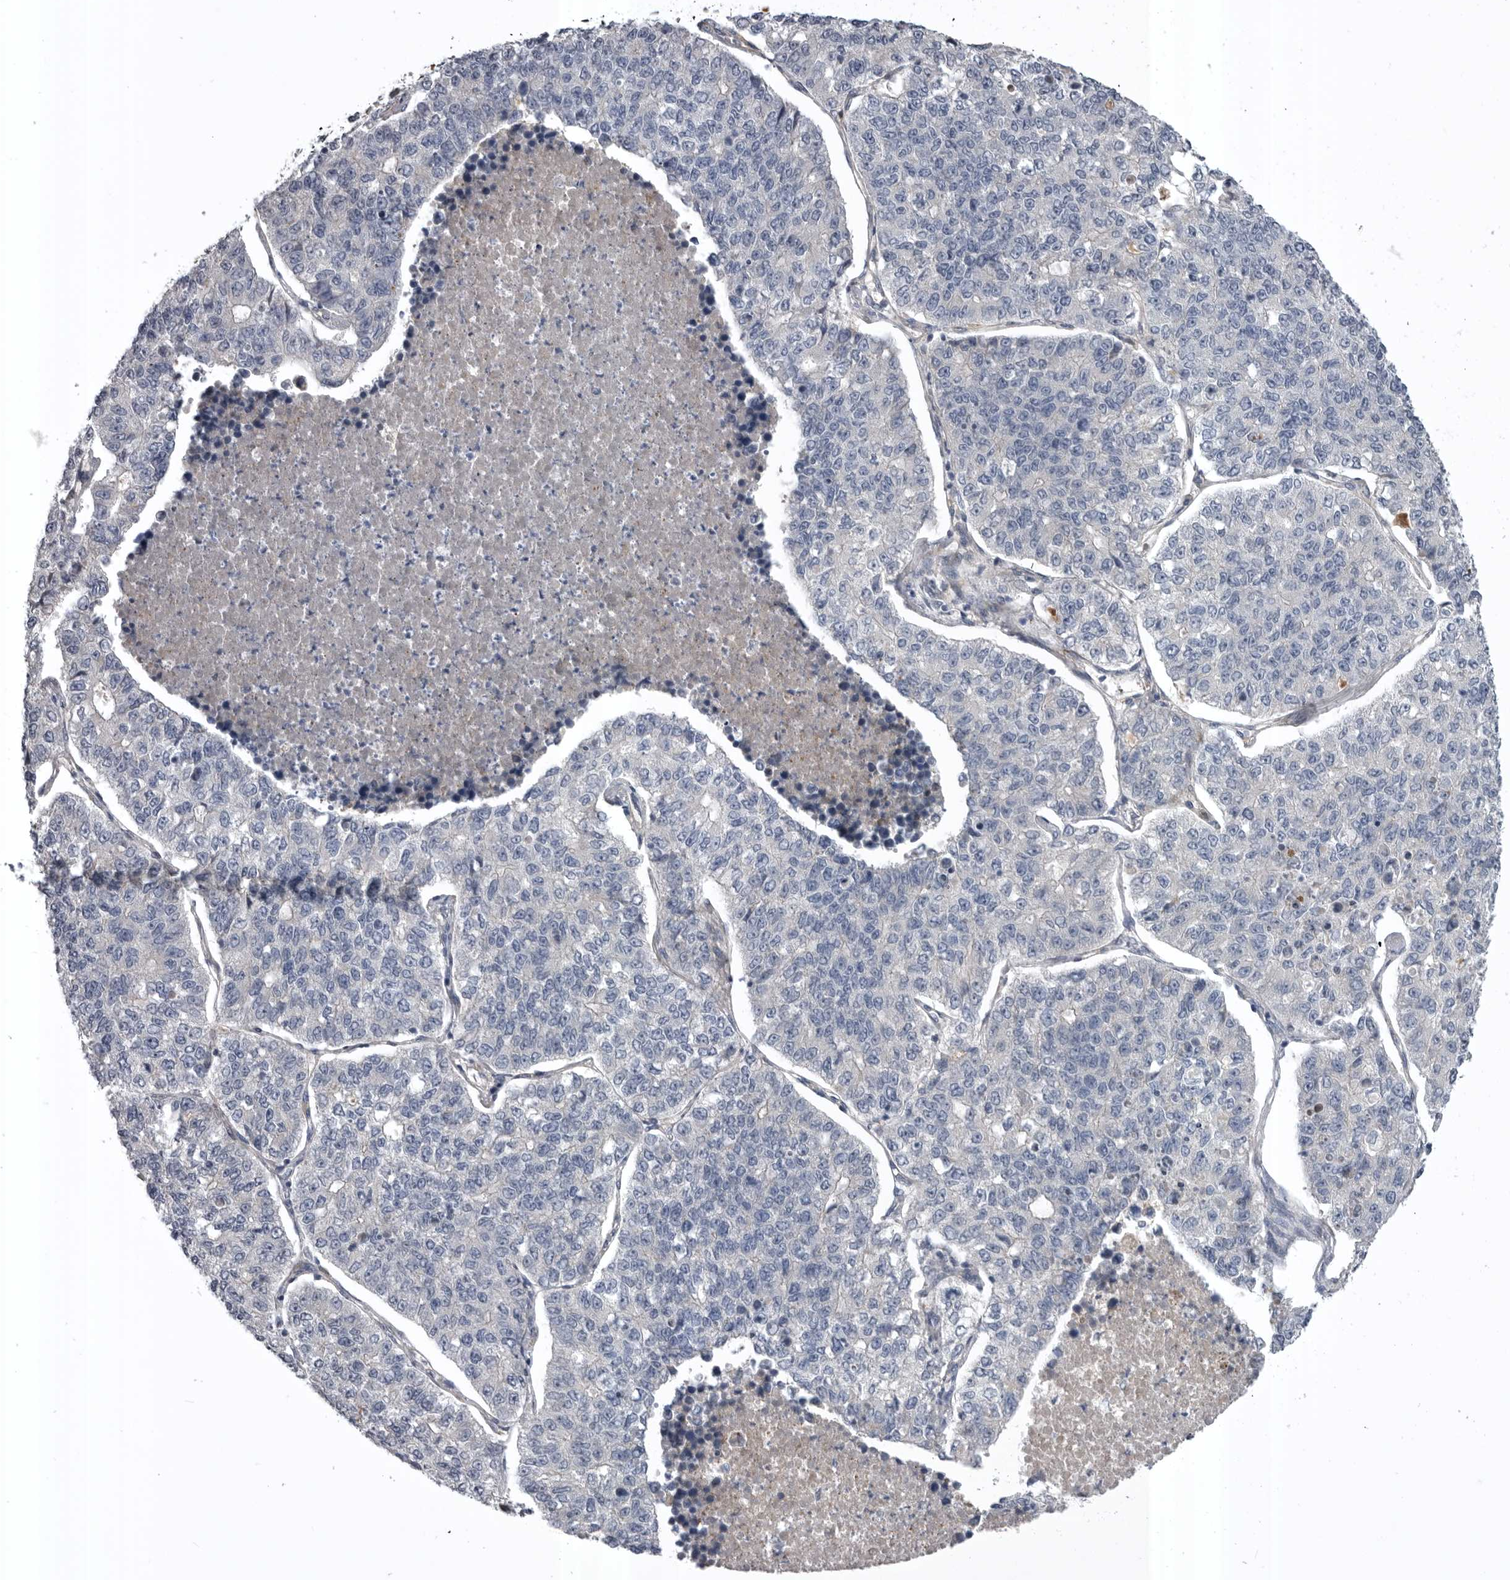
{"staining": {"intensity": "negative", "quantity": "none", "location": "none"}, "tissue": "lung cancer", "cell_type": "Tumor cells", "image_type": "cancer", "snomed": [{"axis": "morphology", "description": "Adenocarcinoma, NOS"}, {"axis": "topography", "description": "Lung"}], "caption": "Immunohistochemical staining of human lung cancer (adenocarcinoma) demonstrates no significant staining in tumor cells.", "gene": "RAB3GAP2", "patient": {"sex": "male", "age": 49}}